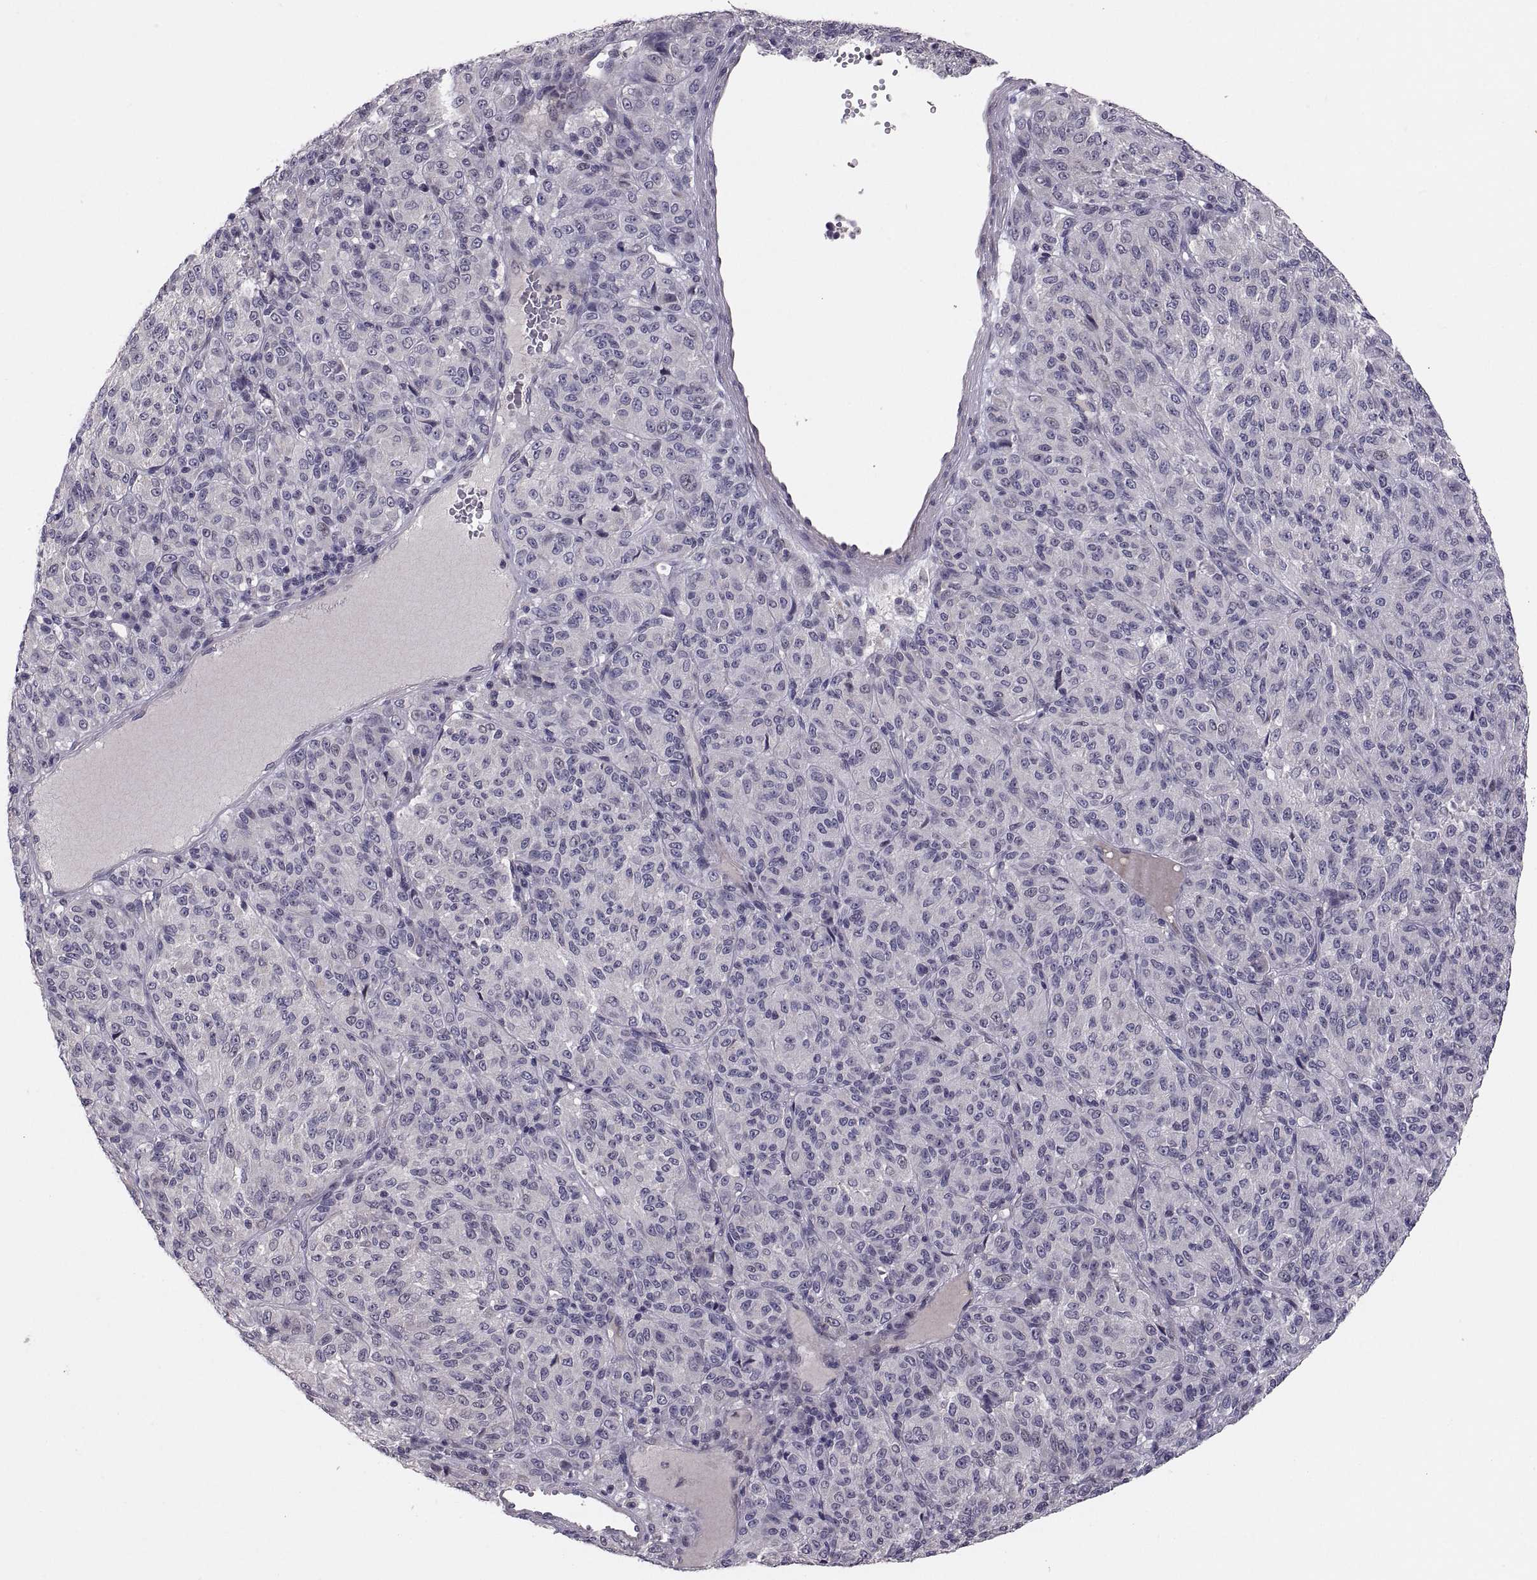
{"staining": {"intensity": "negative", "quantity": "none", "location": "none"}, "tissue": "melanoma", "cell_type": "Tumor cells", "image_type": "cancer", "snomed": [{"axis": "morphology", "description": "Malignant melanoma, Metastatic site"}, {"axis": "topography", "description": "Brain"}], "caption": "Melanoma was stained to show a protein in brown. There is no significant staining in tumor cells.", "gene": "PAX2", "patient": {"sex": "female", "age": 56}}